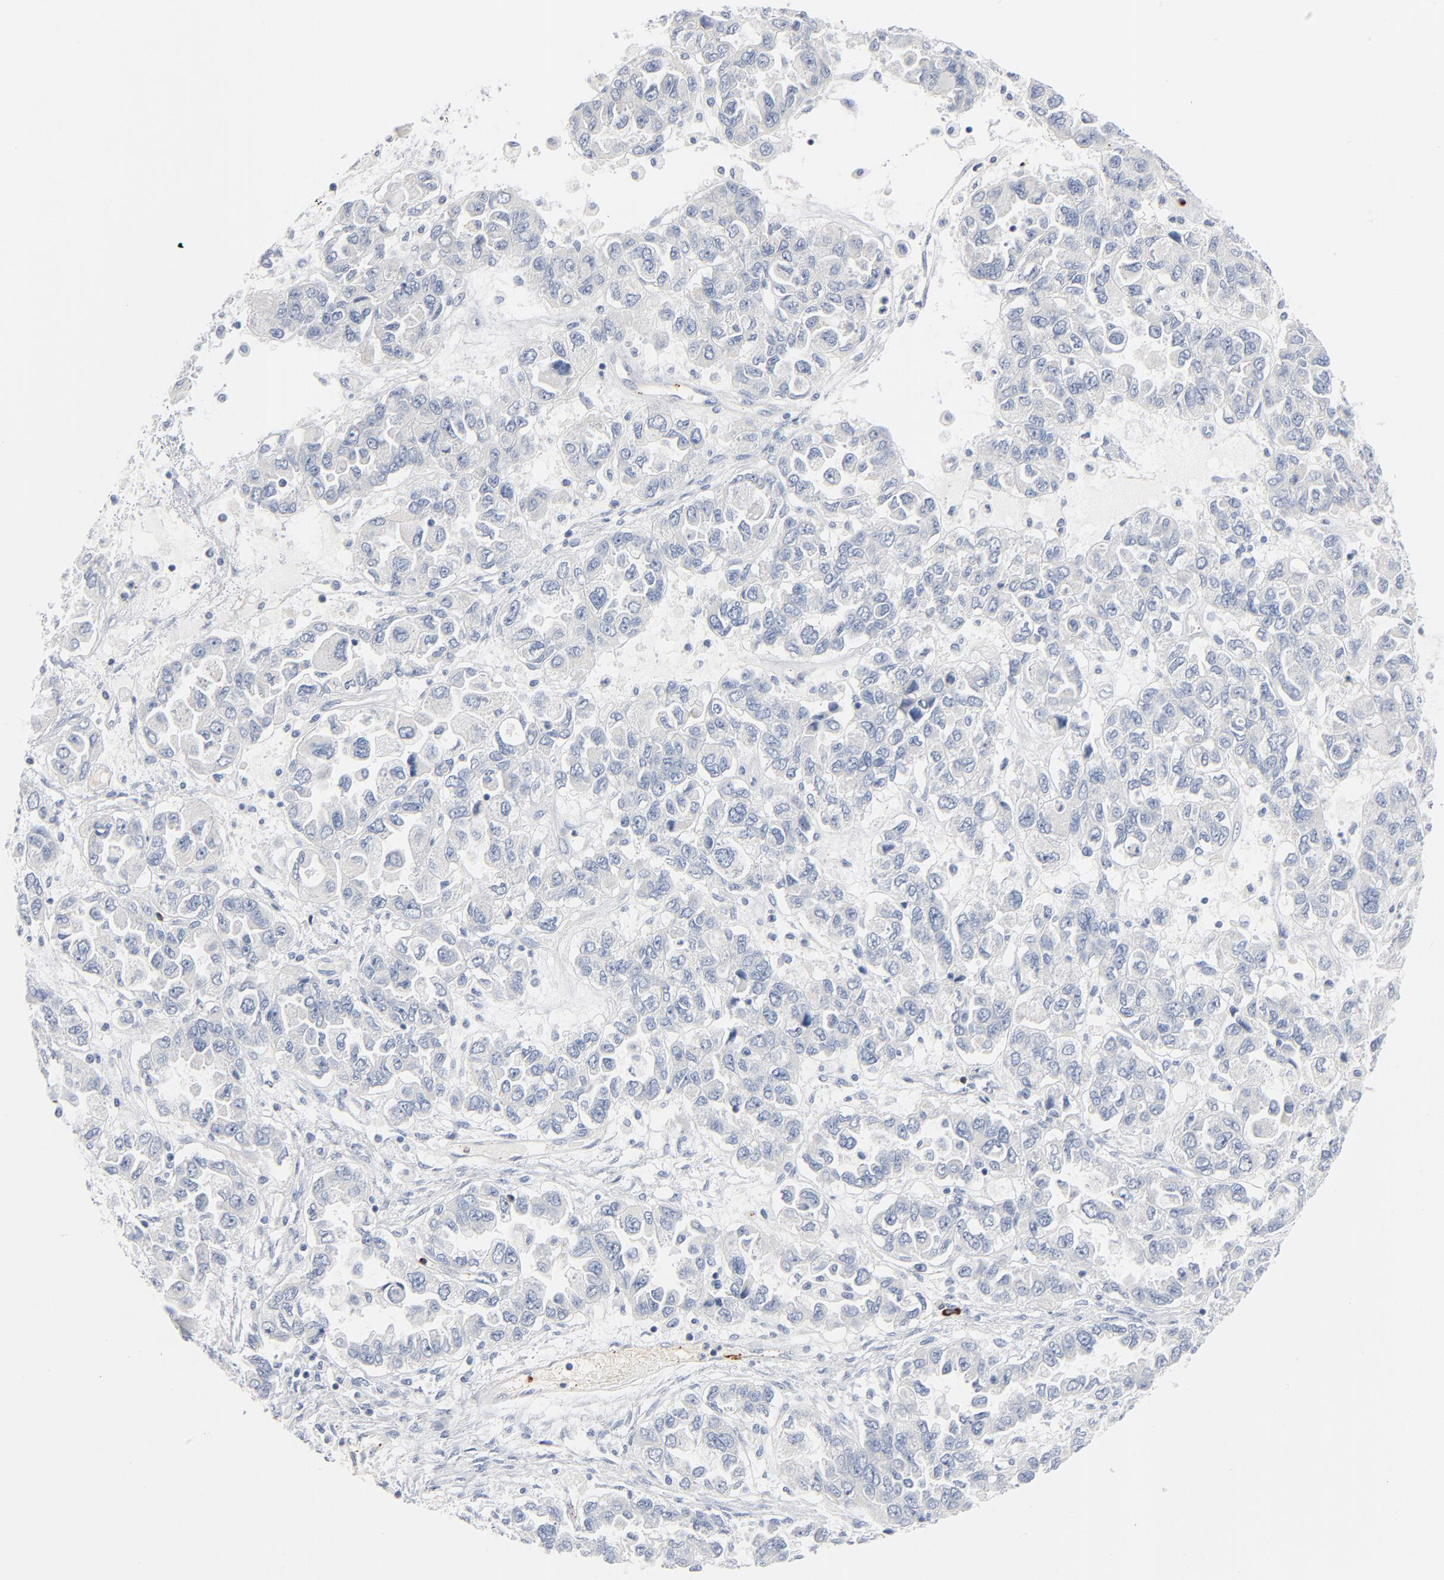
{"staining": {"intensity": "negative", "quantity": "none", "location": "none"}, "tissue": "ovarian cancer", "cell_type": "Tumor cells", "image_type": "cancer", "snomed": [{"axis": "morphology", "description": "Cystadenocarcinoma, serous, NOS"}, {"axis": "topography", "description": "Ovary"}], "caption": "Tumor cells are negative for brown protein staining in ovarian serous cystadenocarcinoma.", "gene": "GZMB", "patient": {"sex": "female", "age": 84}}